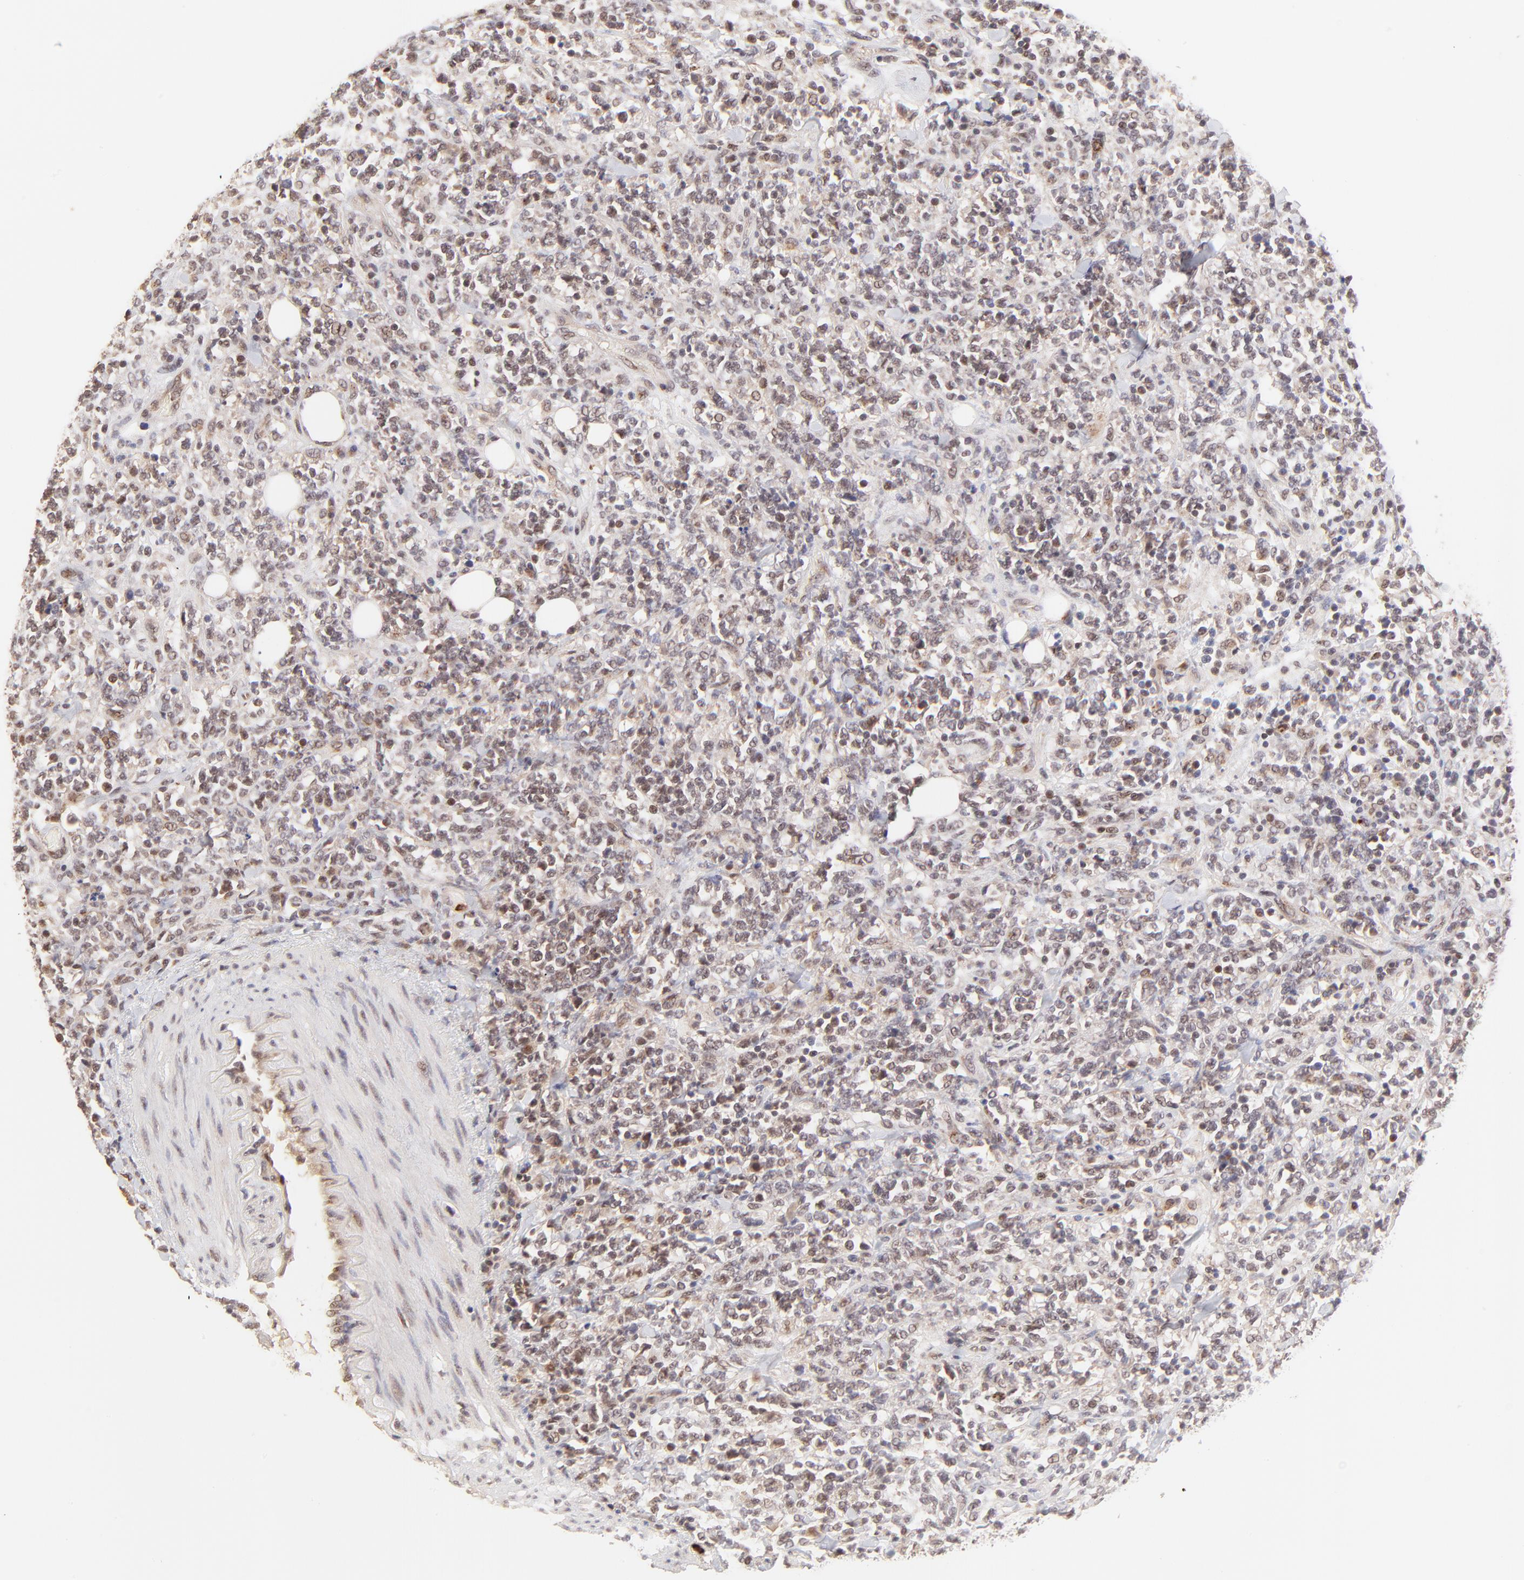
{"staining": {"intensity": "weak", "quantity": "25%-75%", "location": "nuclear"}, "tissue": "lymphoma", "cell_type": "Tumor cells", "image_type": "cancer", "snomed": [{"axis": "morphology", "description": "Malignant lymphoma, non-Hodgkin's type, High grade"}, {"axis": "topography", "description": "Soft tissue"}], "caption": "A brown stain labels weak nuclear positivity of a protein in malignant lymphoma, non-Hodgkin's type (high-grade) tumor cells.", "gene": "MED12", "patient": {"sex": "male", "age": 18}}